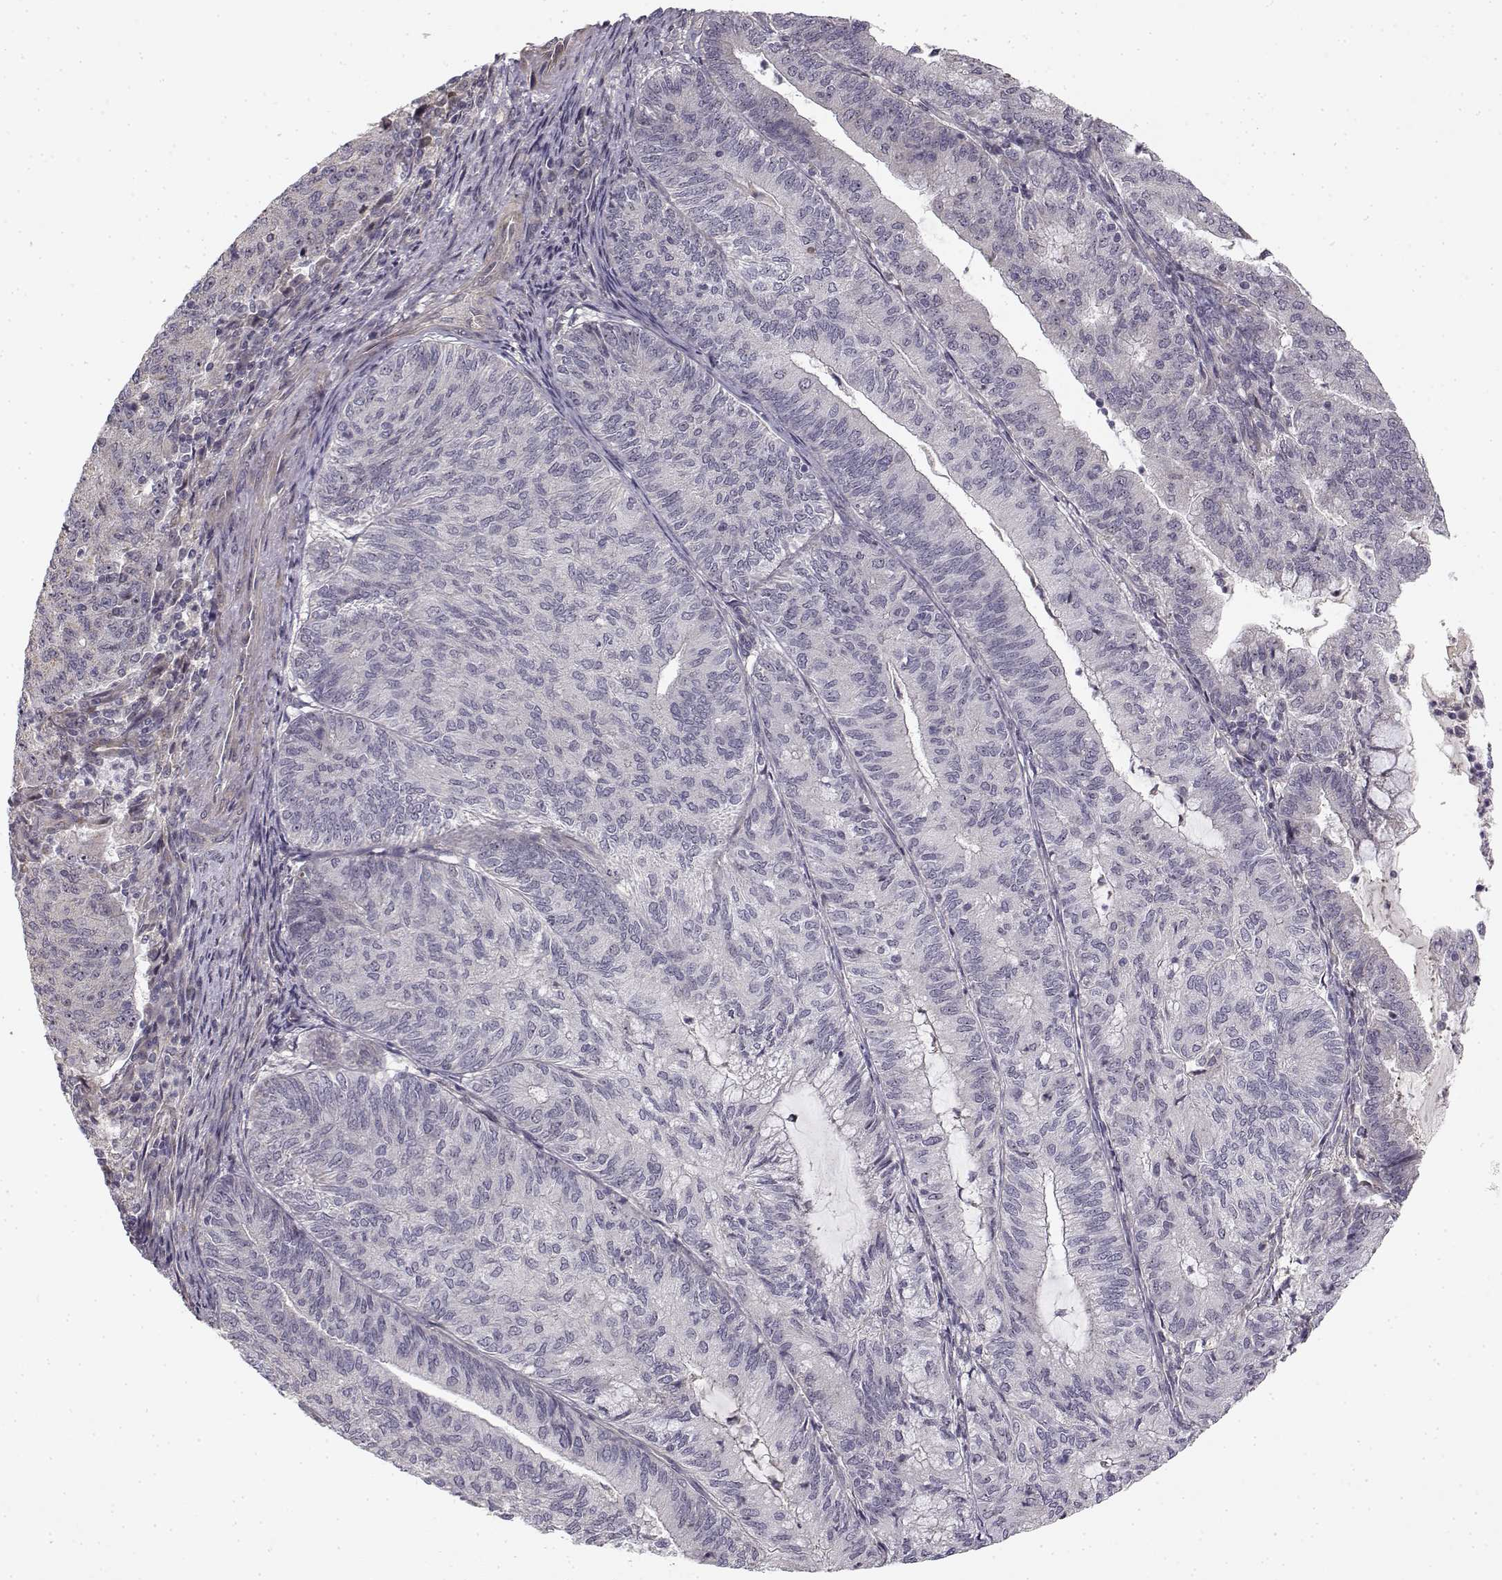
{"staining": {"intensity": "negative", "quantity": "none", "location": "none"}, "tissue": "endometrial cancer", "cell_type": "Tumor cells", "image_type": "cancer", "snomed": [{"axis": "morphology", "description": "Adenocarcinoma, NOS"}, {"axis": "topography", "description": "Endometrium"}], "caption": "A photomicrograph of human endometrial cancer (adenocarcinoma) is negative for staining in tumor cells.", "gene": "MED12L", "patient": {"sex": "female", "age": 82}}